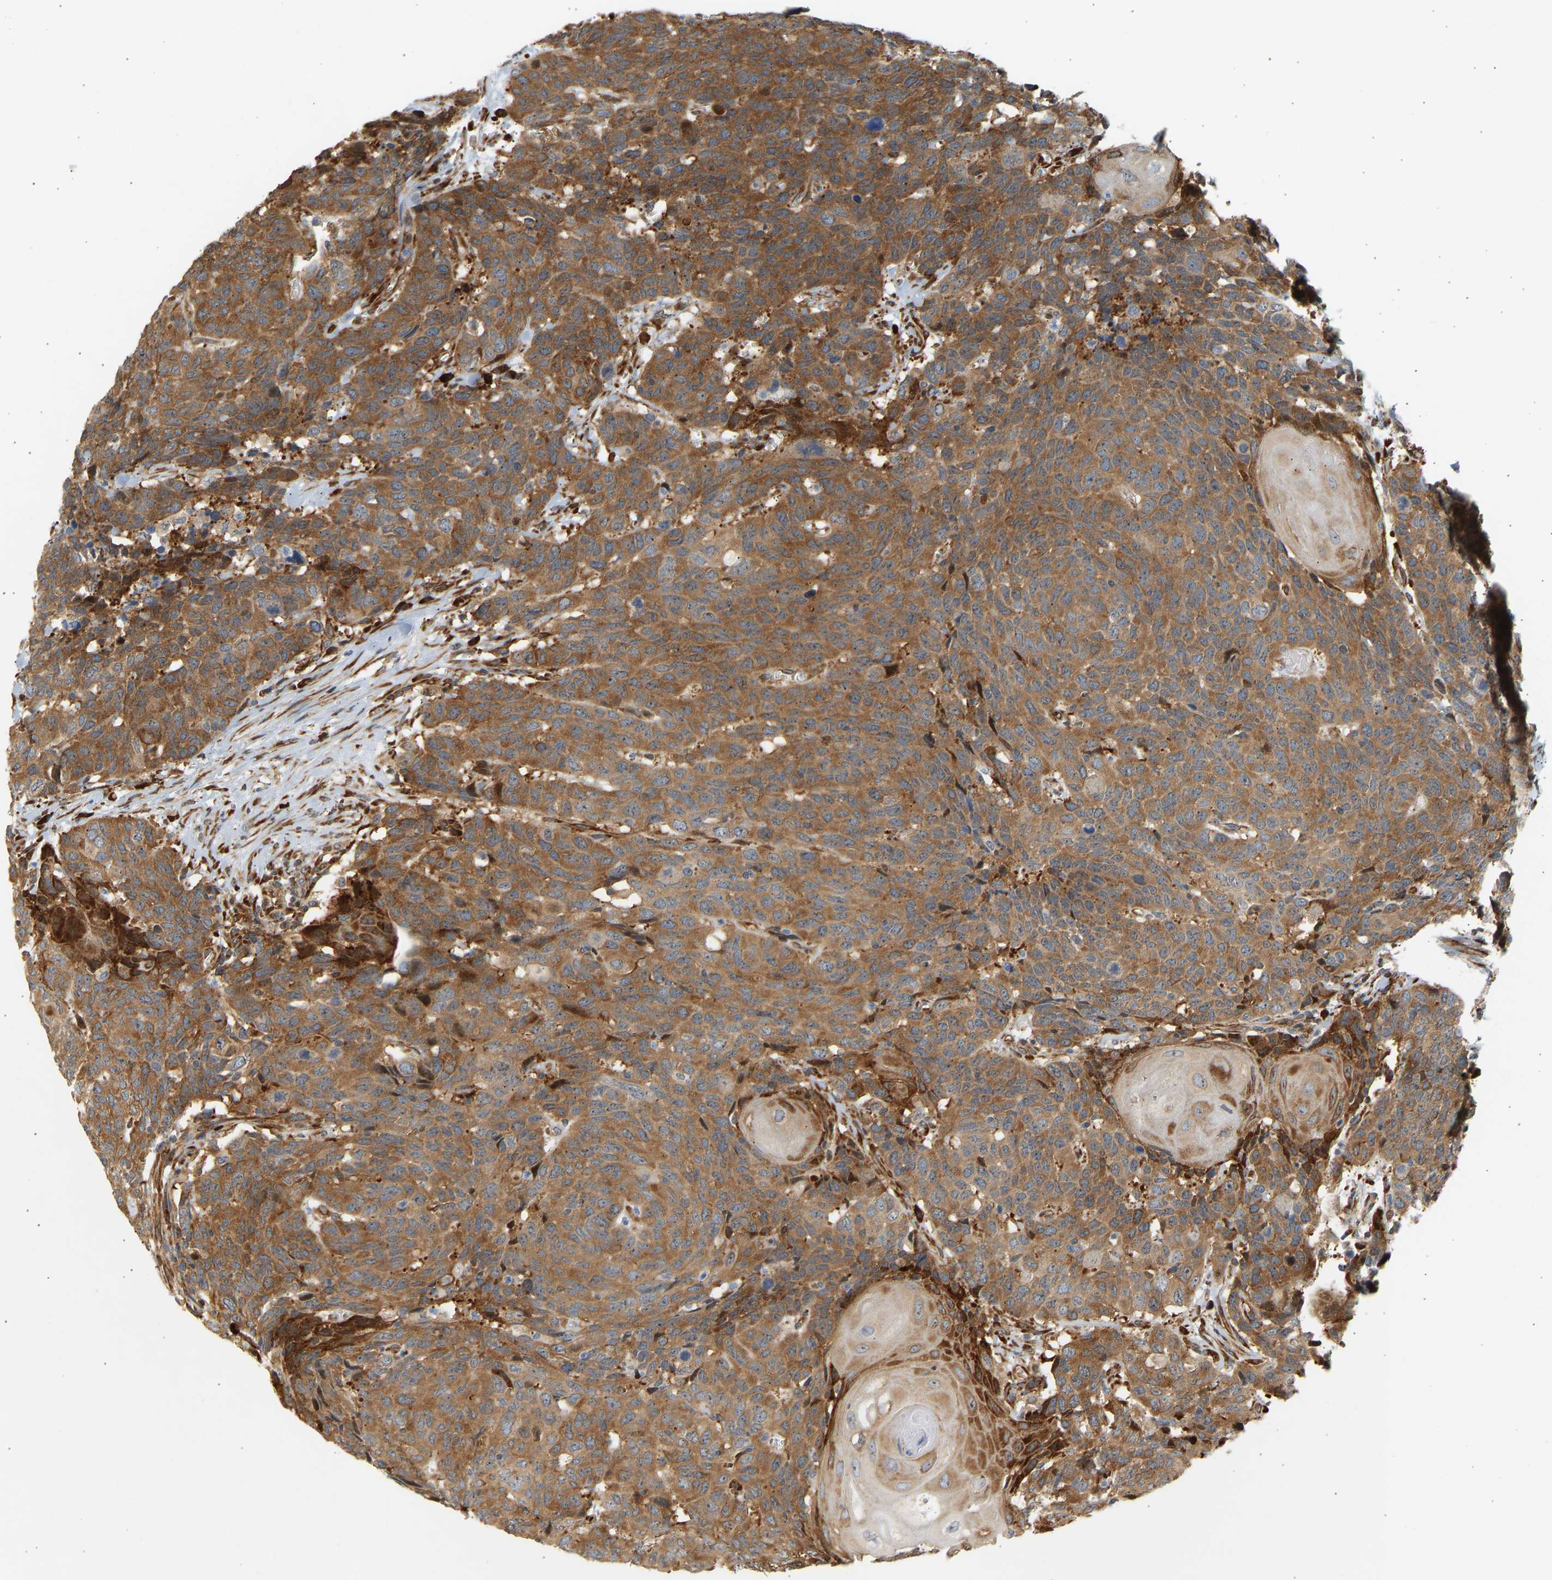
{"staining": {"intensity": "moderate", "quantity": ">75%", "location": "cytoplasmic/membranous"}, "tissue": "head and neck cancer", "cell_type": "Tumor cells", "image_type": "cancer", "snomed": [{"axis": "morphology", "description": "Squamous cell carcinoma, NOS"}, {"axis": "topography", "description": "Head-Neck"}], "caption": "Immunohistochemical staining of human head and neck cancer (squamous cell carcinoma) demonstrates medium levels of moderate cytoplasmic/membranous protein expression in about >75% of tumor cells. Nuclei are stained in blue.", "gene": "RPS14", "patient": {"sex": "male", "age": 66}}